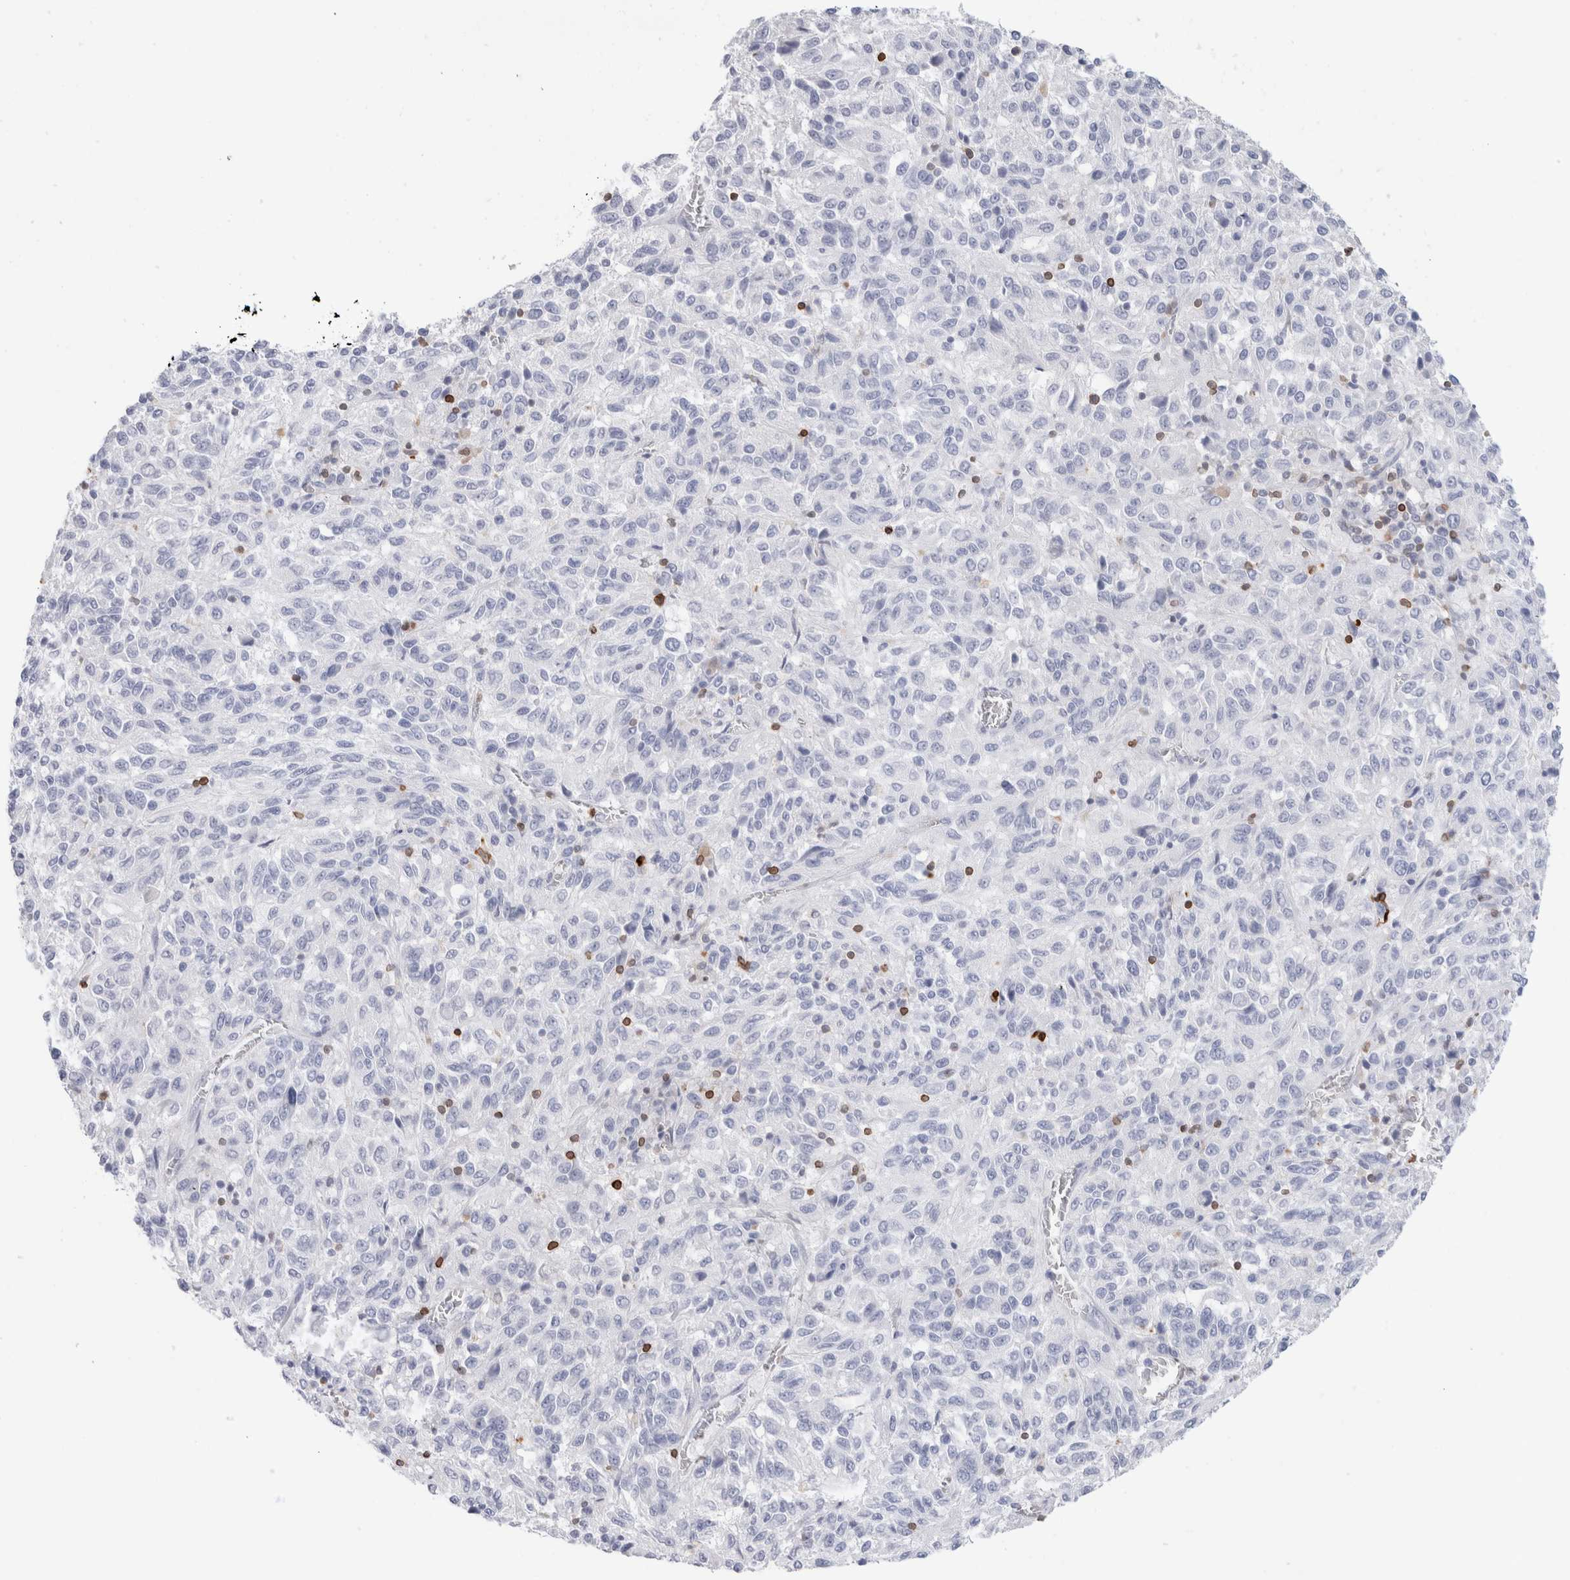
{"staining": {"intensity": "negative", "quantity": "none", "location": "none"}, "tissue": "melanoma", "cell_type": "Tumor cells", "image_type": "cancer", "snomed": [{"axis": "morphology", "description": "Malignant melanoma, Metastatic site"}, {"axis": "topography", "description": "Lung"}], "caption": "Tumor cells show no significant protein staining in malignant melanoma (metastatic site).", "gene": "ALOX5AP", "patient": {"sex": "male", "age": 64}}